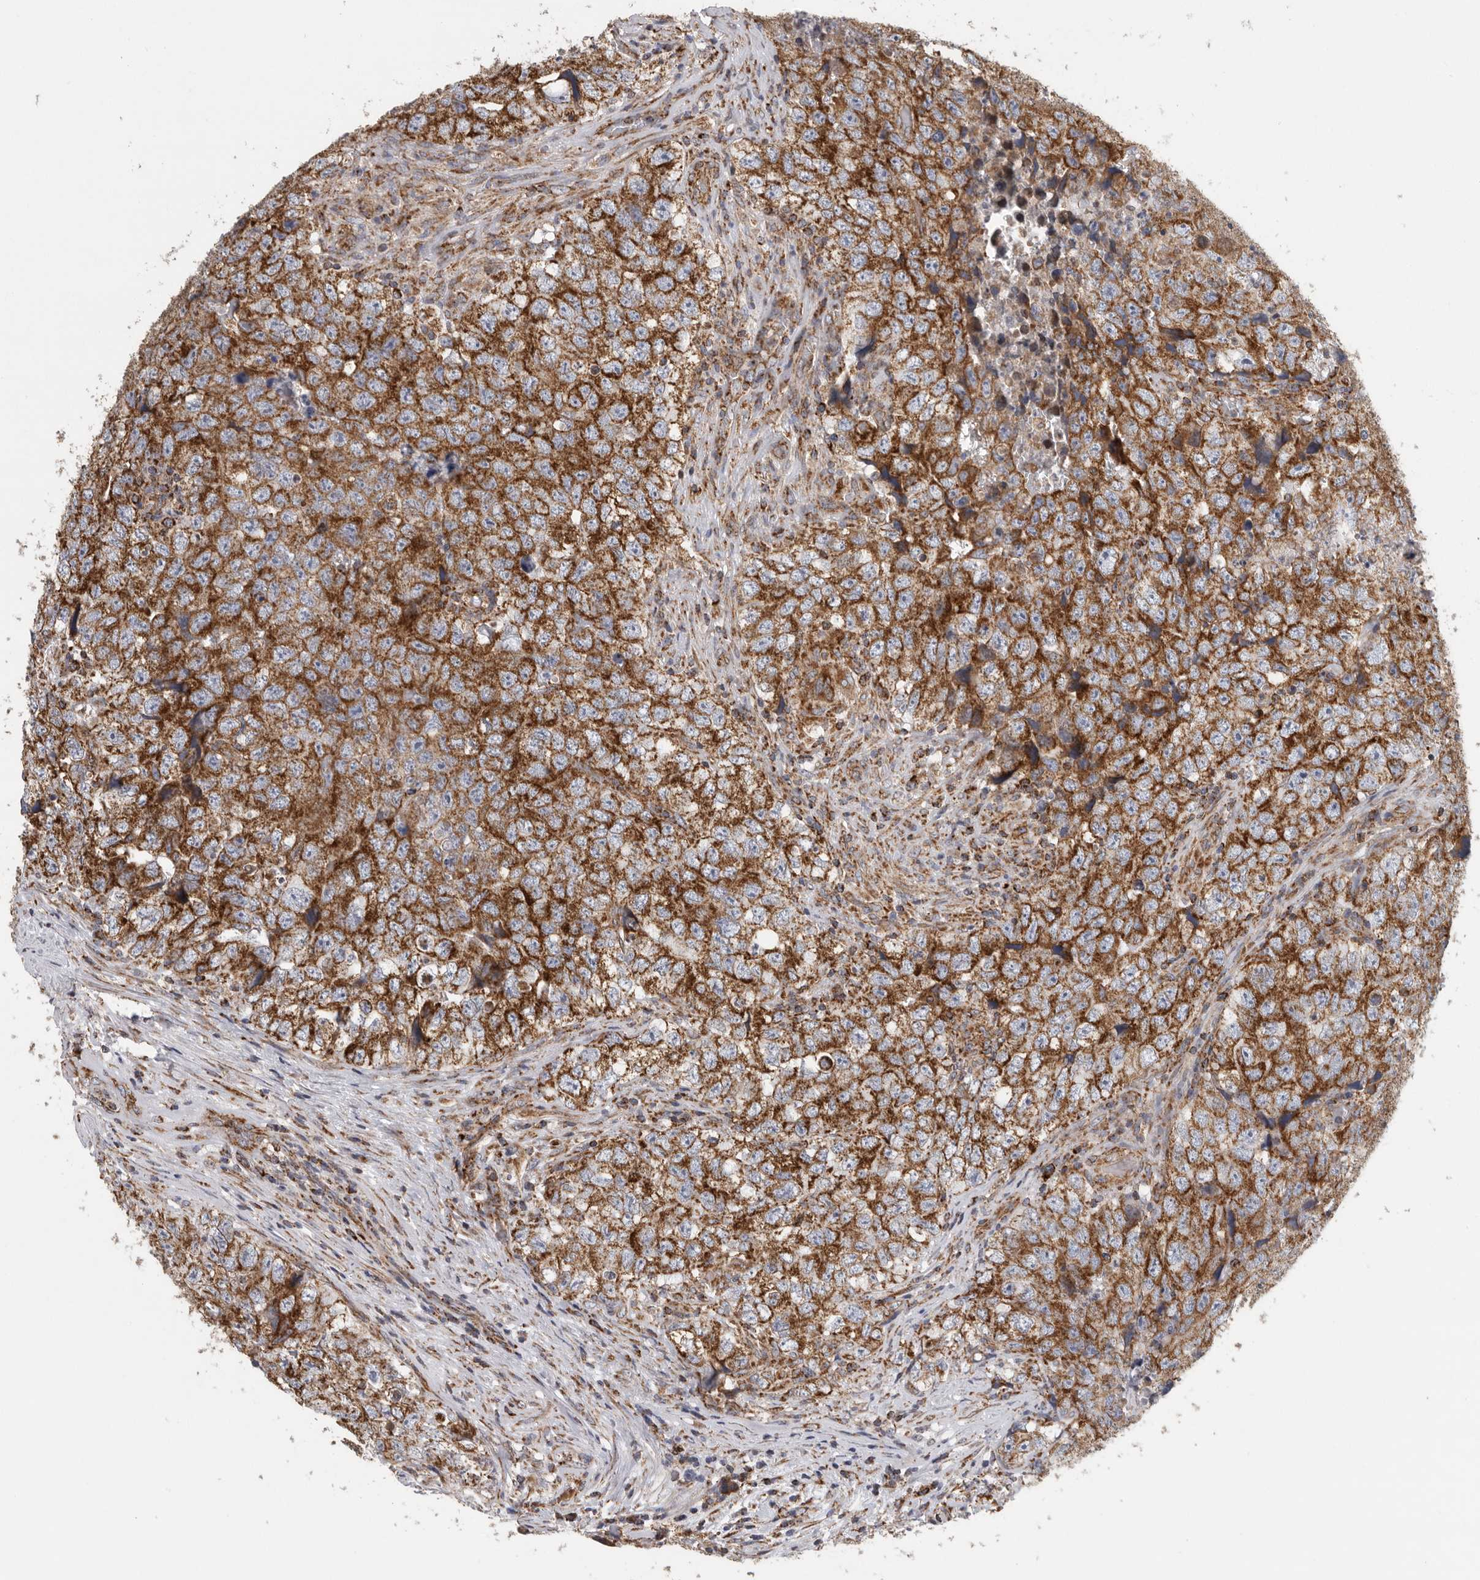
{"staining": {"intensity": "strong", "quantity": ">75%", "location": "cytoplasmic/membranous"}, "tissue": "testis cancer", "cell_type": "Tumor cells", "image_type": "cancer", "snomed": [{"axis": "morphology", "description": "Seminoma, NOS"}, {"axis": "morphology", "description": "Carcinoma, Embryonal, NOS"}, {"axis": "topography", "description": "Testis"}], "caption": "Approximately >75% of tumor cells in testis cancer exhibit strong cytoplasmic/membranous protein staining as visualized by brown immunohistochemical staining.", "gene": "FKBP8", "patient": {"sex": "male", "age": 43}}